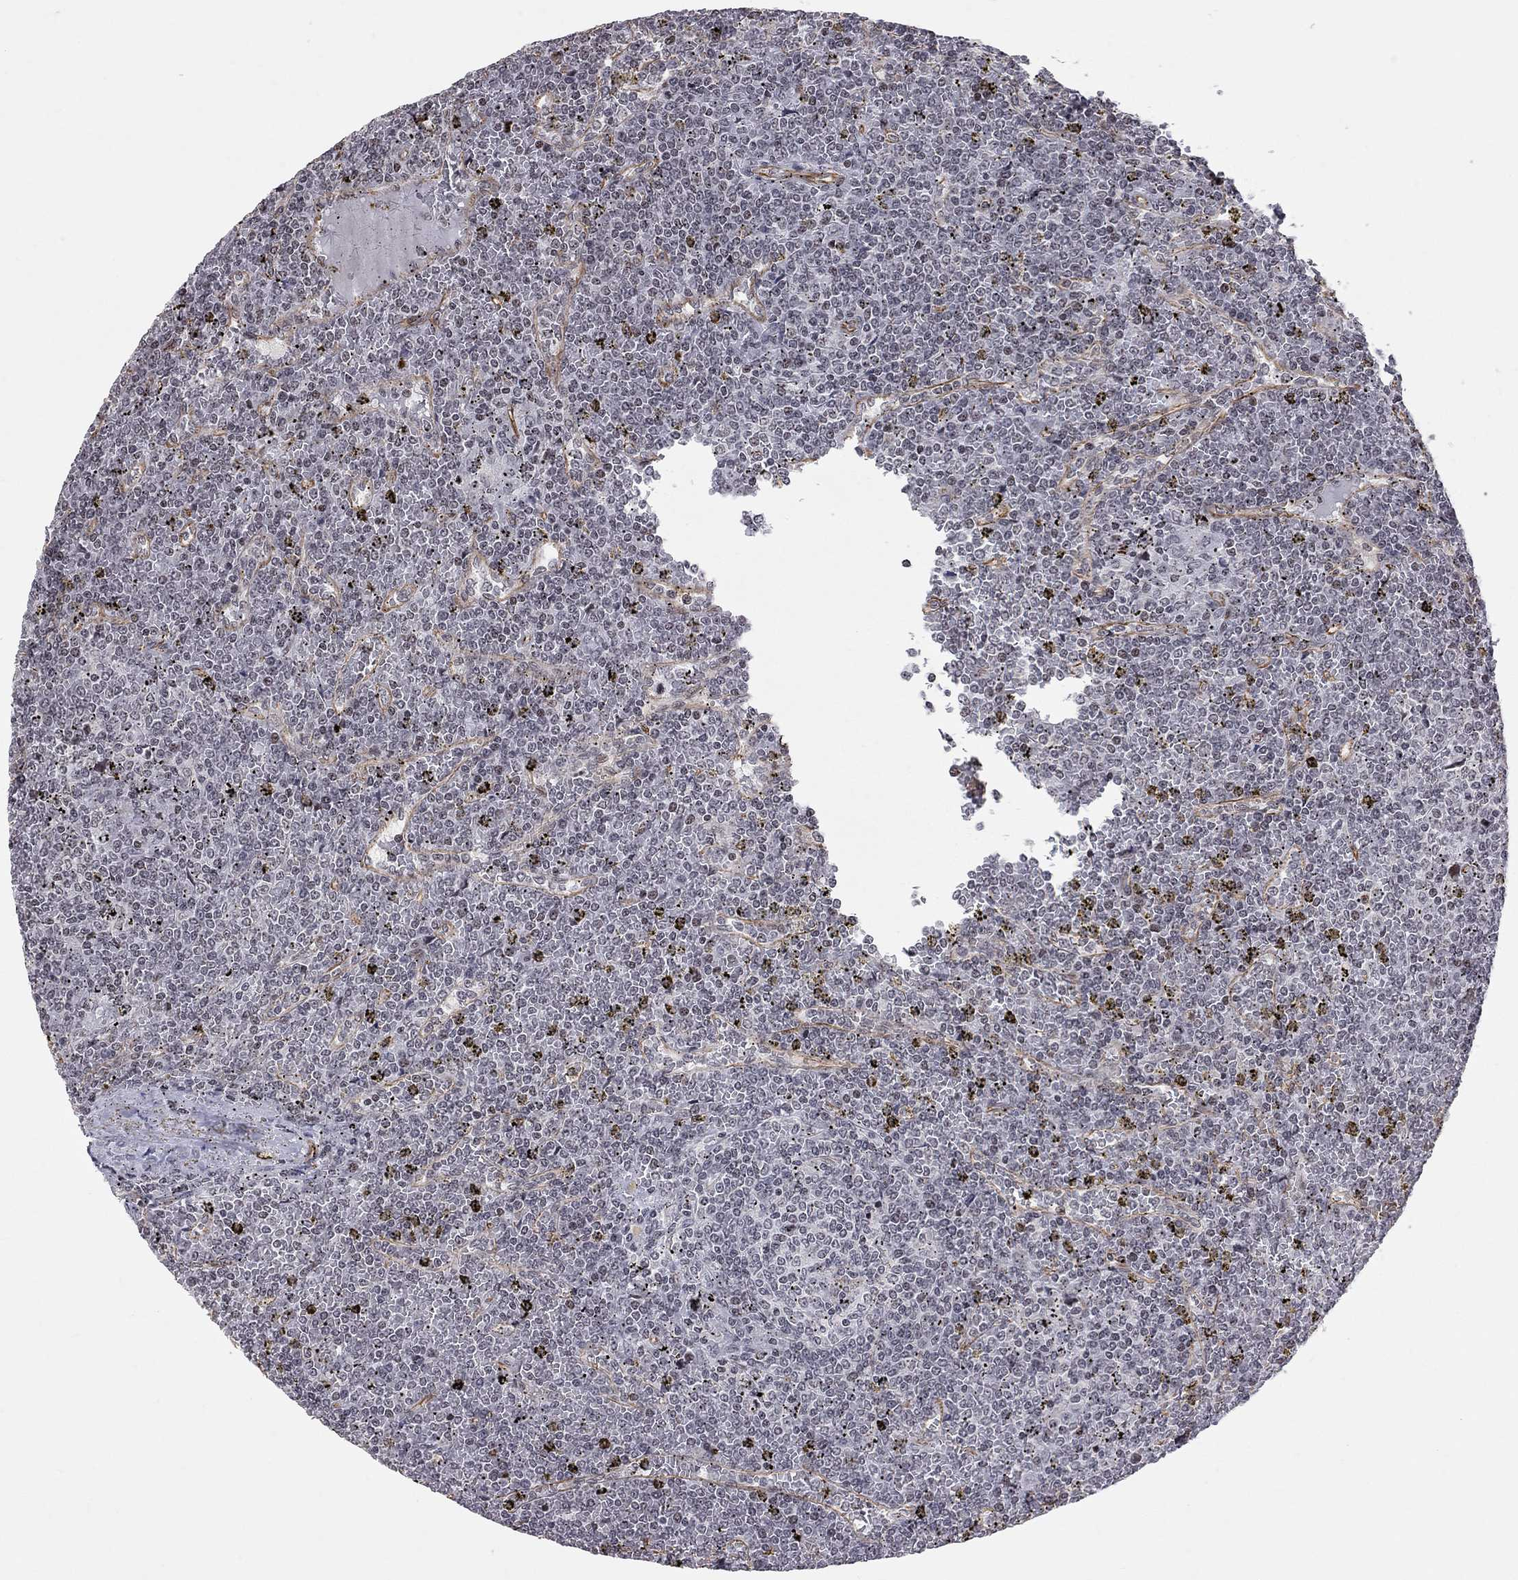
{"staining": {"intensity": "negative", "quantity": "none", "location": "none"}, "tissue": "lymphoma", "cell_type": "Tumor cells", "image_type": "cancer", "snomed": [{"axis": "morphology", "description": "Malignant lymphoma, non-Hodgkin's type, Low grade"}, {"axis": "topography", "description": "Spleen"}], "caption": "This photomicrograph is of lymphoma stained with immunohistochemistry to label a protein in brown with the nuclei are counter-stained blue. There is no positivity in tumor cells.", "gene": "MTNR1B", "patient": {"sex": "female", "age": 19}}